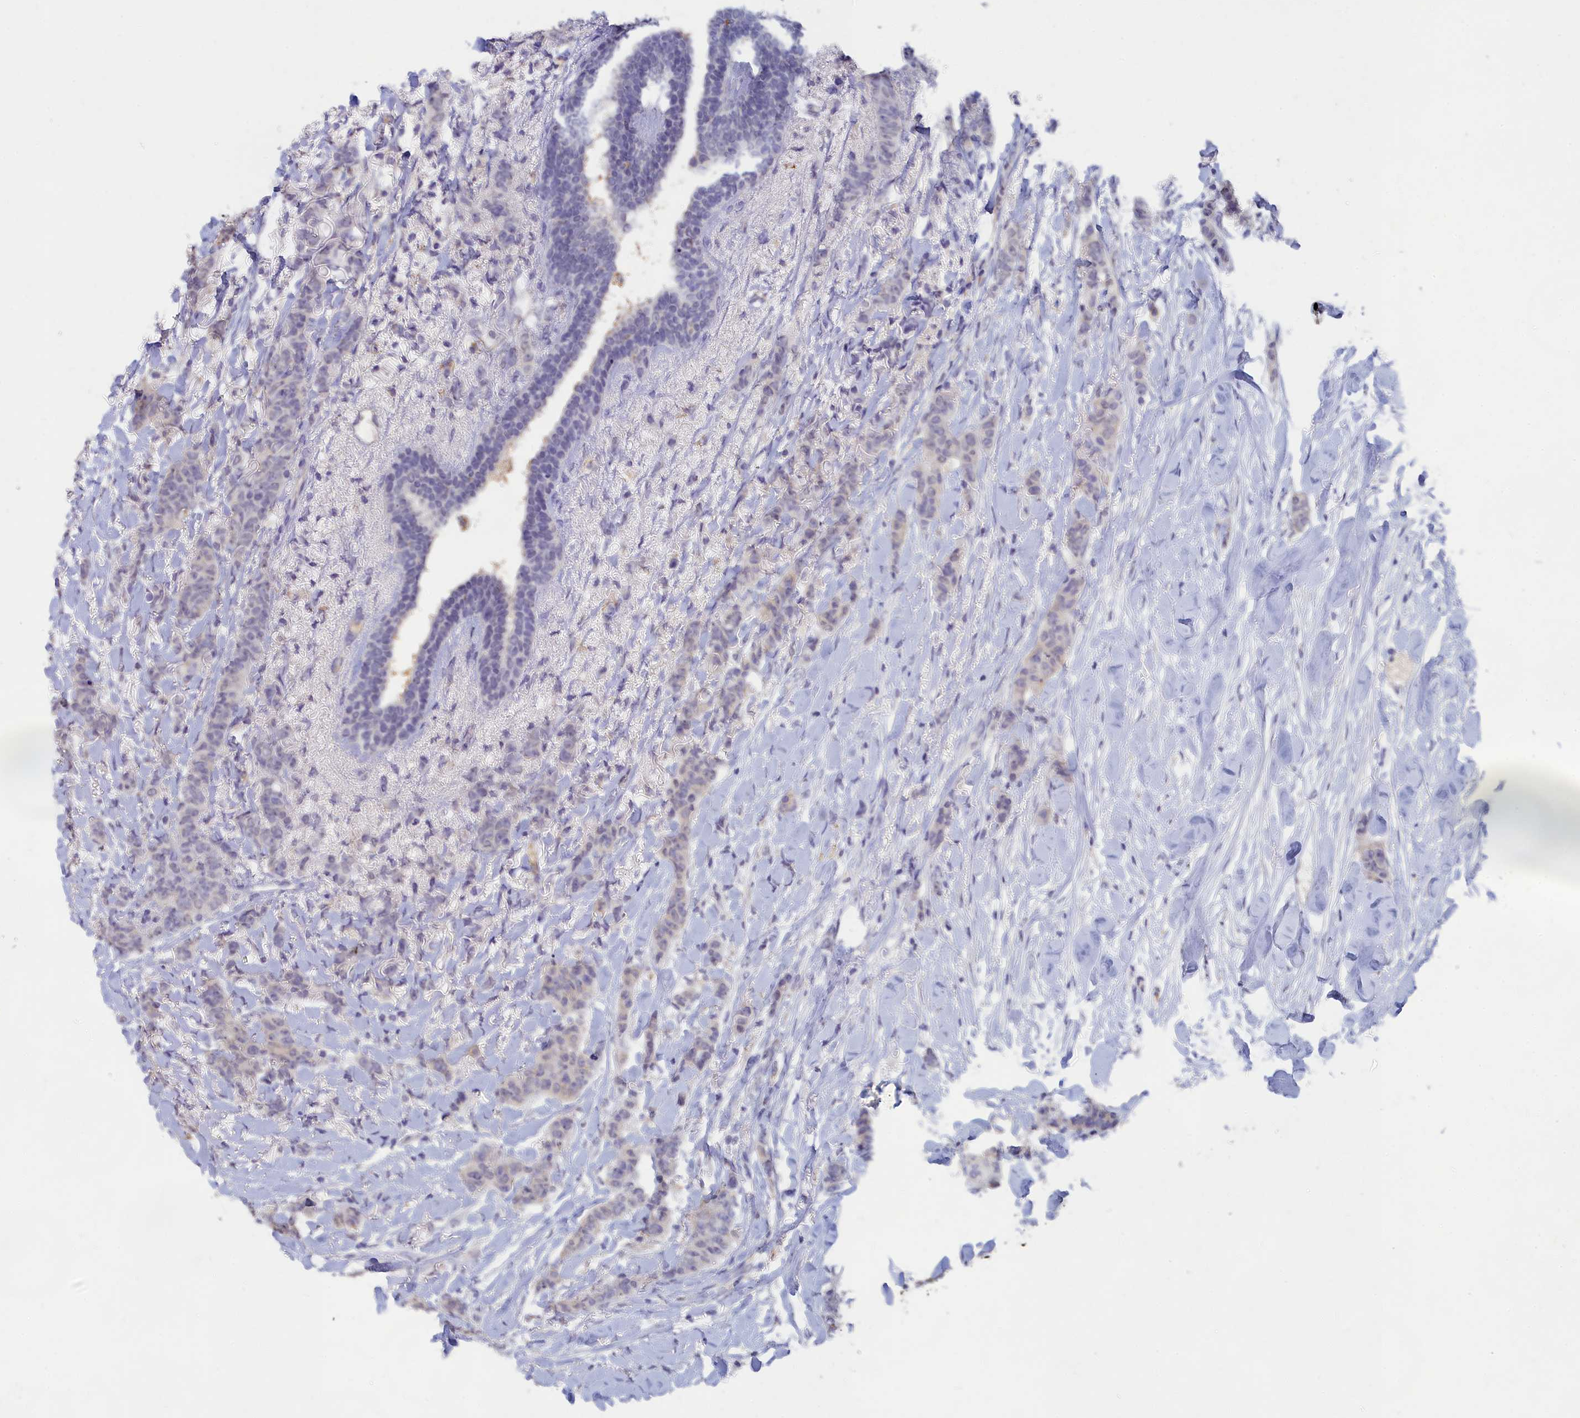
{"staining": {"intensity": "negative", "quantity": "none", "location": "none"}, "tissue": "breast cancer", "cell_type": "Tumor cells", "image_type": "cancer", "snomed": [{"axis": "morphology", "description": "Duct carcinoma"}, {"axis": "topography", "description": "Breast"}], "caption": "A micrograph of human infiltrating ductal carcinoma (breast) is negative for staining in tumor cells.", "gene": "LRIF1", "patient": {"sex": "female", "age": 40}}